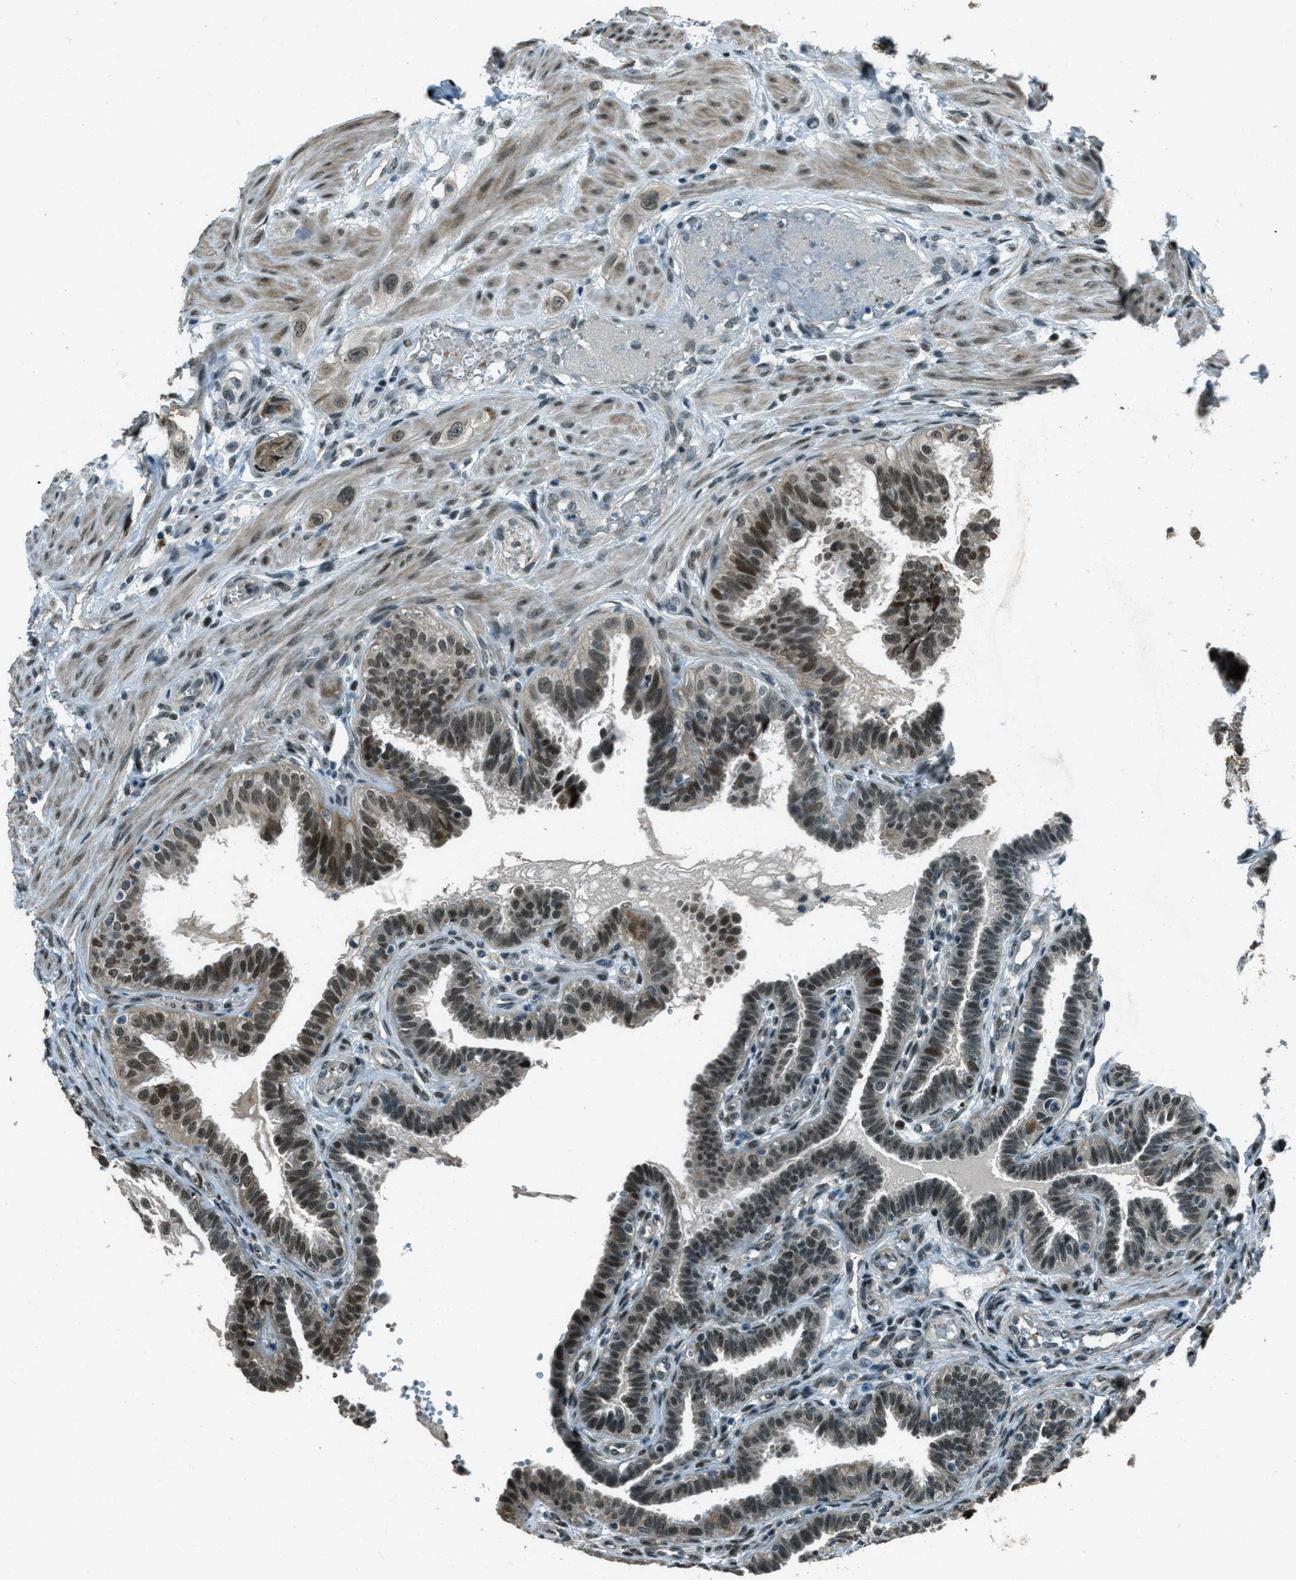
{"staining": {"intensity": "moderate", "quantity": "25%-75%", "location": "nuclear"}, "tissue": "fallopian tube", "cell_type": "Glandular cells", "image_type": "normal", "snomed": [{"axis": "morphology", "description": "Normal tissue, NOS"}, {"axis": "topography", "description": "Fallopian tube"}, {"axis": "topography", "description": "Placenta"}], "caption": "This image demonstrates immunohistochemistry staining of unremarkable human fallopian tube, with medium moderate nuclear expression in about 25%-75% of glandular cells.", "gene": "TARDBP", "patient": {"sex": "female", "age": 34}}